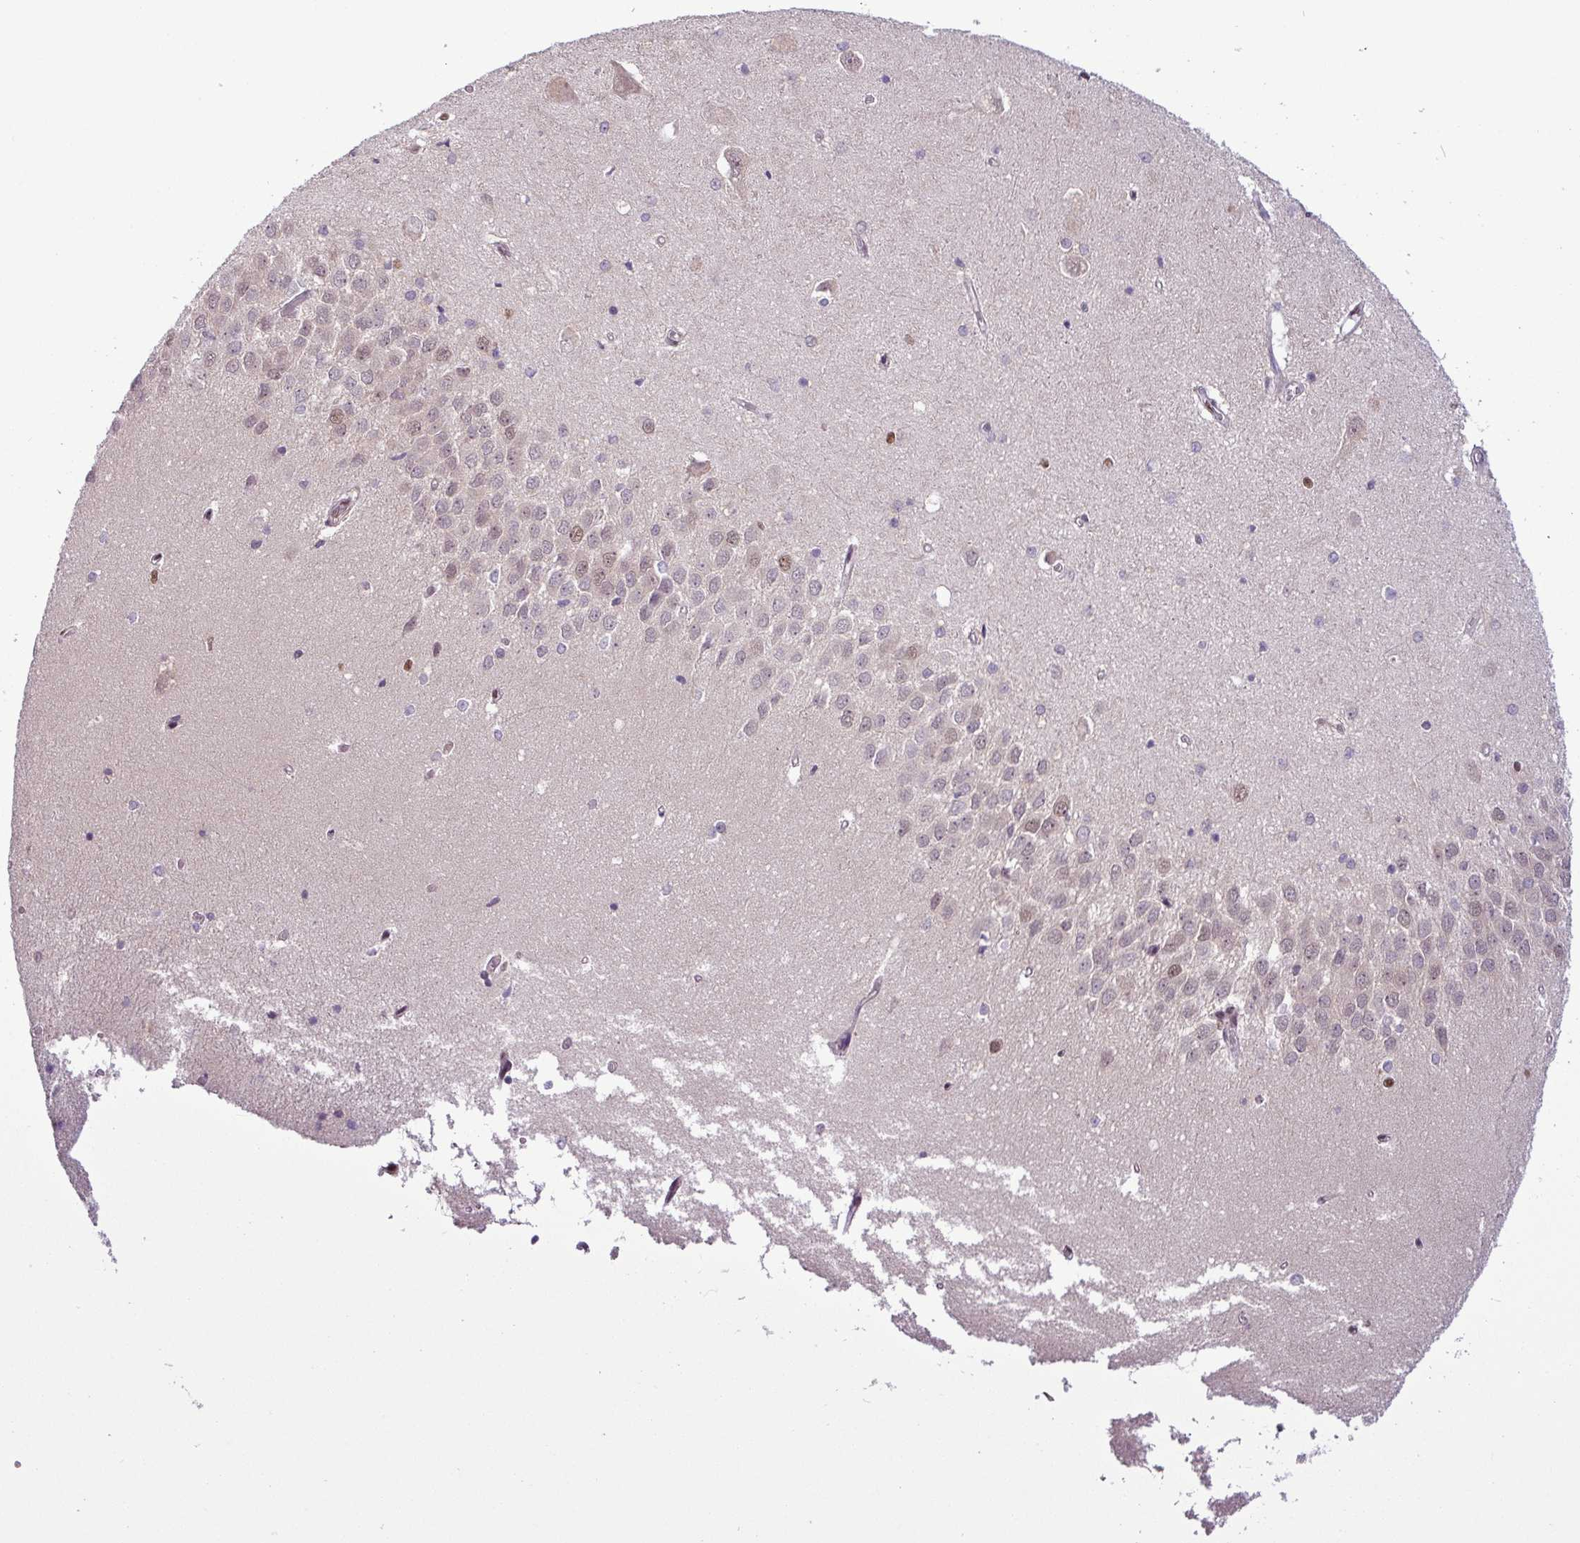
{"staining": {"intensity": "negative", "quantity": "none", "location": "none"}, "tissue": "hippocampus", "cell_type": "Glial cells", "image_type": "normal", "snomed": [{"axis": "morphology", "description": "Normal tissue, NOS"}, {"axis": "topography", "description": "Hippocampus"}], "caption": "Glial cells are negative for protein expression in unremarkable human hippocampus. (DAB immunohistochemistry visualized using brightfield microscopy, high magnification).", "gene": "IRF2BPL", "patient": {"sex": "male", "age": 45}}